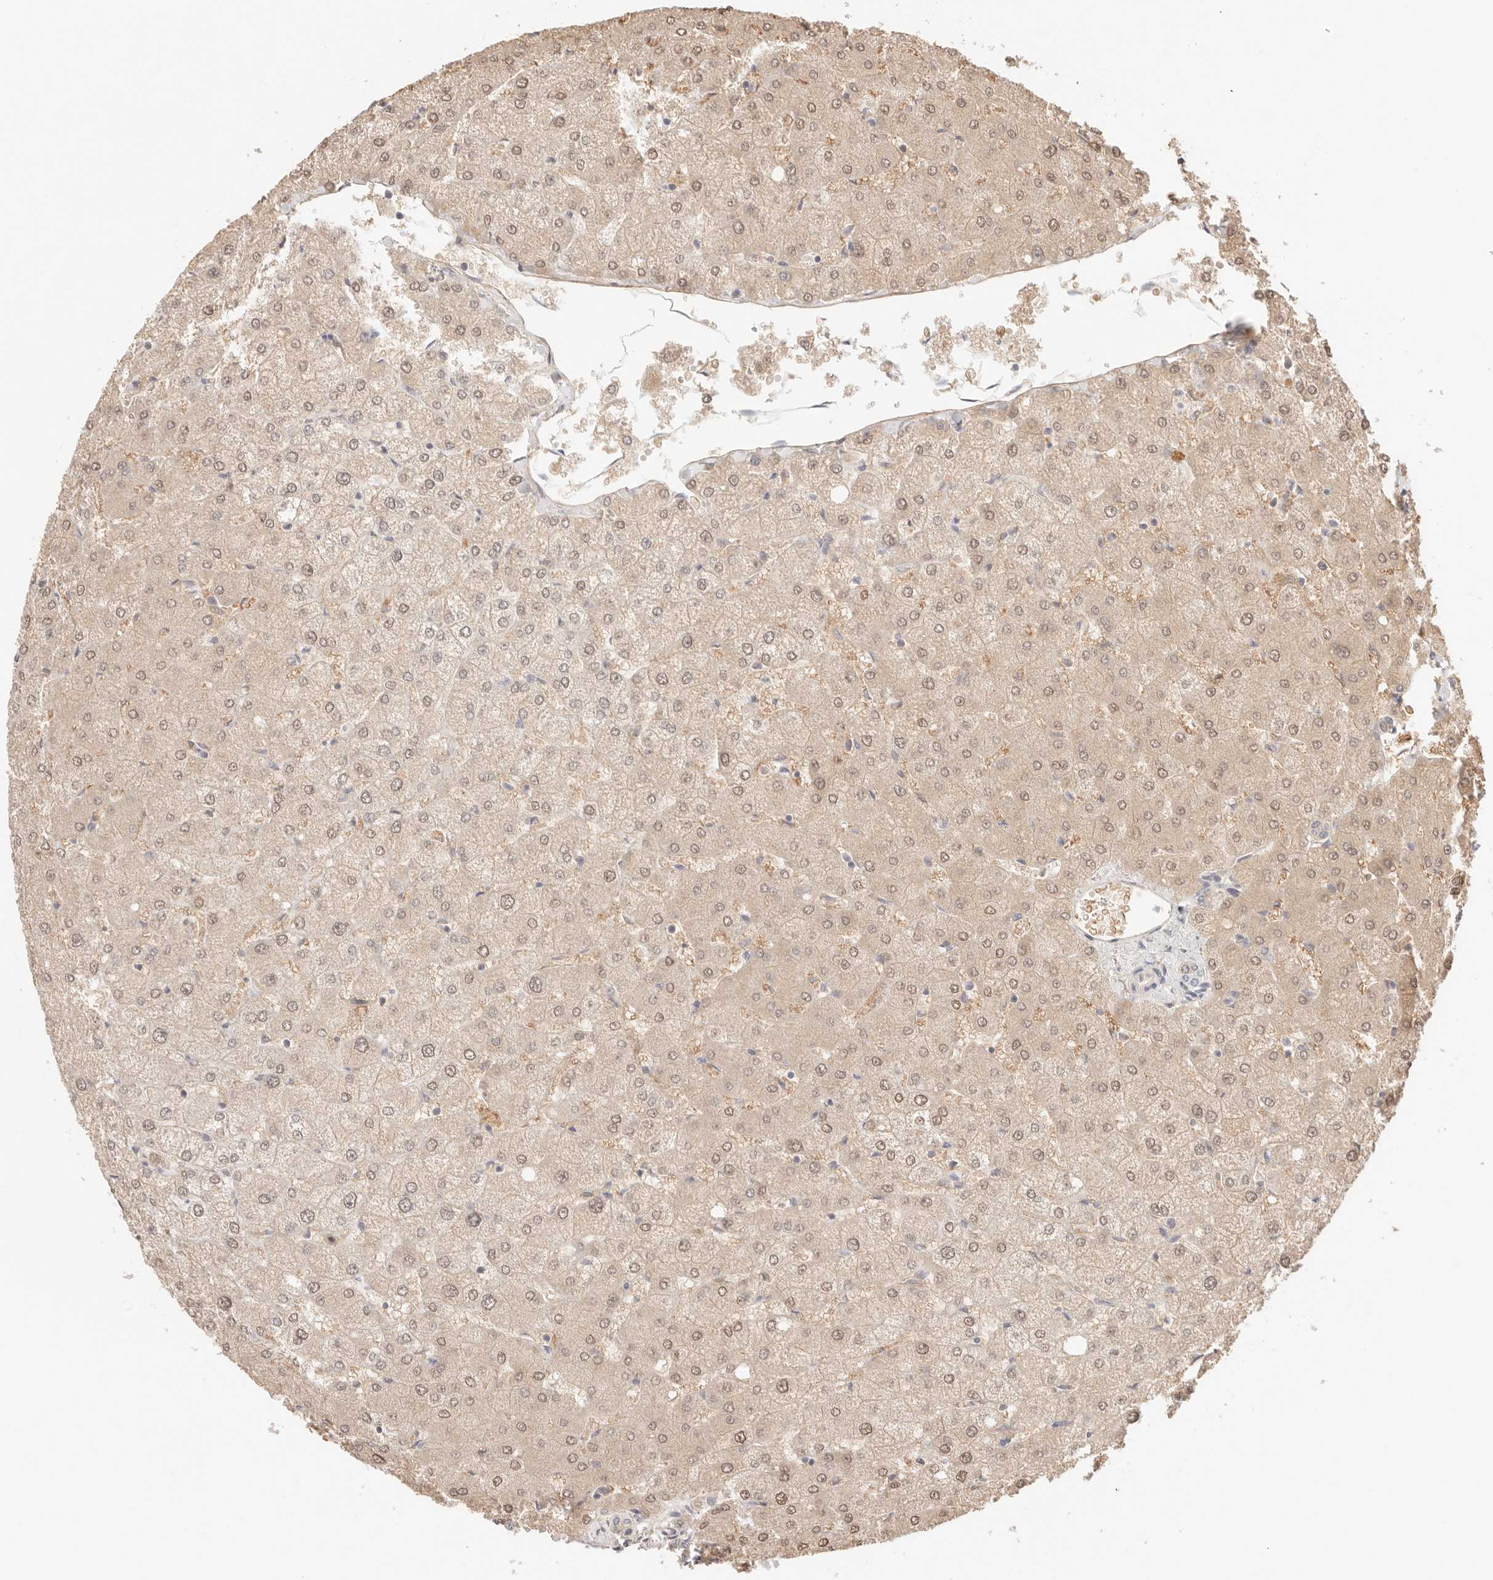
{"staining": {"intensity": "weak", "quantity": "<25%", "location": "cytoplasmic/membranous"}, "tissue": "liver", "cell_type": "Cholangiocytes", "image_type": "normal", "snomed": [{"axis": "morphology", "description": "Normal tissue, NOS"}, {"axis": "topography", "description": "Liver"}], "caption": "A high-resolution photomicrograph shows immunohistochemistry (IHC) staining of benign liver, which exhibits no significant staining in cholangiocytes. (Stains: DAB (3,3'-diaminobenzidine) immunohistochemistry (IHC) with hematoxylin counter stain, Microscopy: brightfield microscopy at high magnification).", "gene": "SPHK1", "patient": {"sex": "female", "age": 54}}